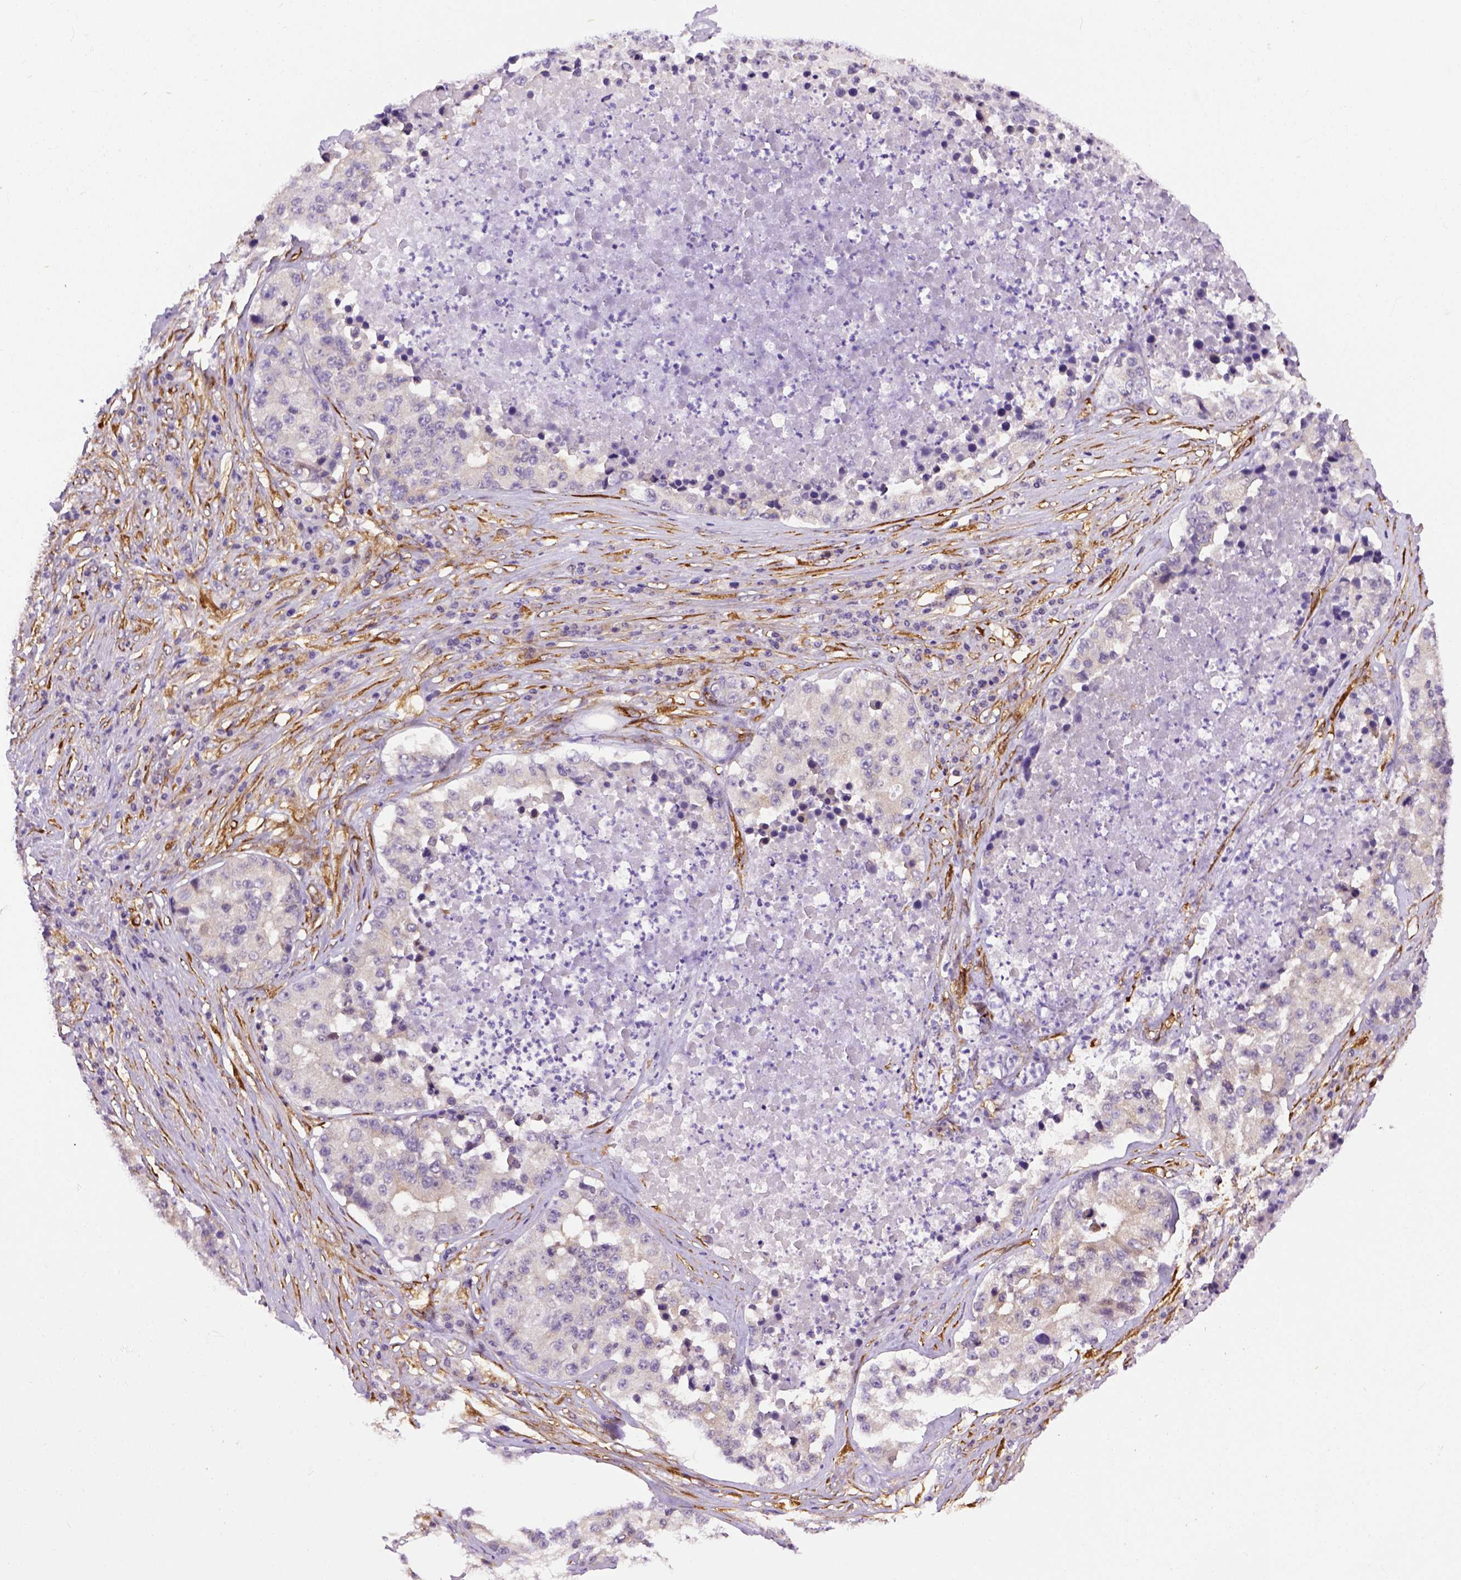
{"staining": {"intensity": "negative", "quantity": "none", "location": "none"}, "tissue": "stomach cancer", "cell_type": "Tumor cells", "image_type": "cancer", "snomed": [{"axis": "morphology", "description": "Adenocarcinoma, NOS"}, {"axis": "topography", "description": "Stomach"}], "caption": "DAB (3,3'-diaminobenzidine) immunohistochemical staining of human stomach cancer (adenocarcinoma) demonstrates no significant expression in tumor cells.", "gene": "KAZN", "patient": {"sex": "male", "age": 71}}